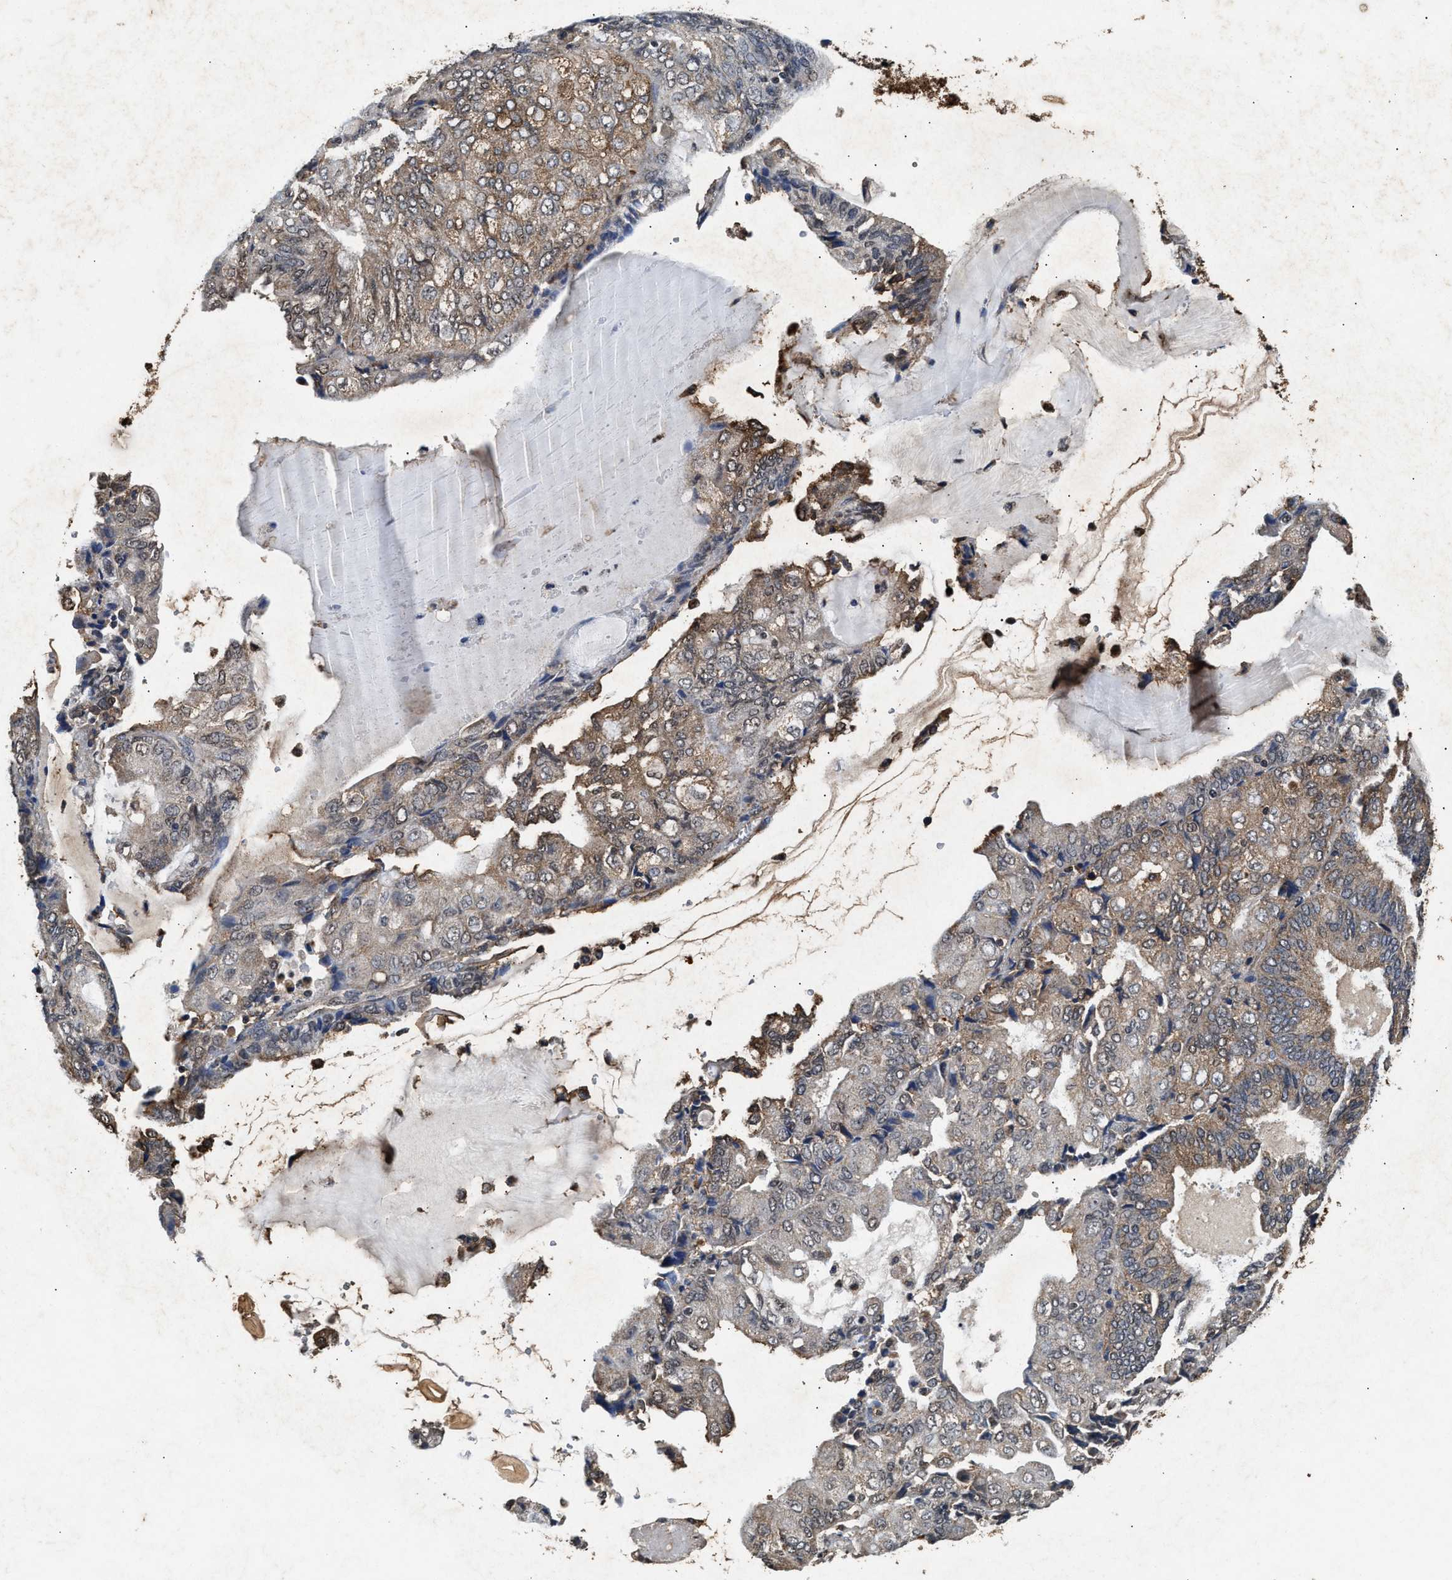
{"staining": {"intensity": "weak", "quantity": ">75%", "location": "cytoplasmic/membranous"}, "tissue": "endometrial cancer", "cell_type": "Tumor cells", "image_type": "cancer", "snomed": [{"axis": "morphology", "description": "Adenocarcinoma, NOS"}, {"axis": "topography", "description": "Endometrium"}], "caption": "Immunohistochemical staining of endometrial cancer shows low levels of weak cytoplasmic/membranous protein positivity in approximately >75% of tumor cells.", "gene": "ACOX1", "patient": {"sex": "female", "age": 81}}